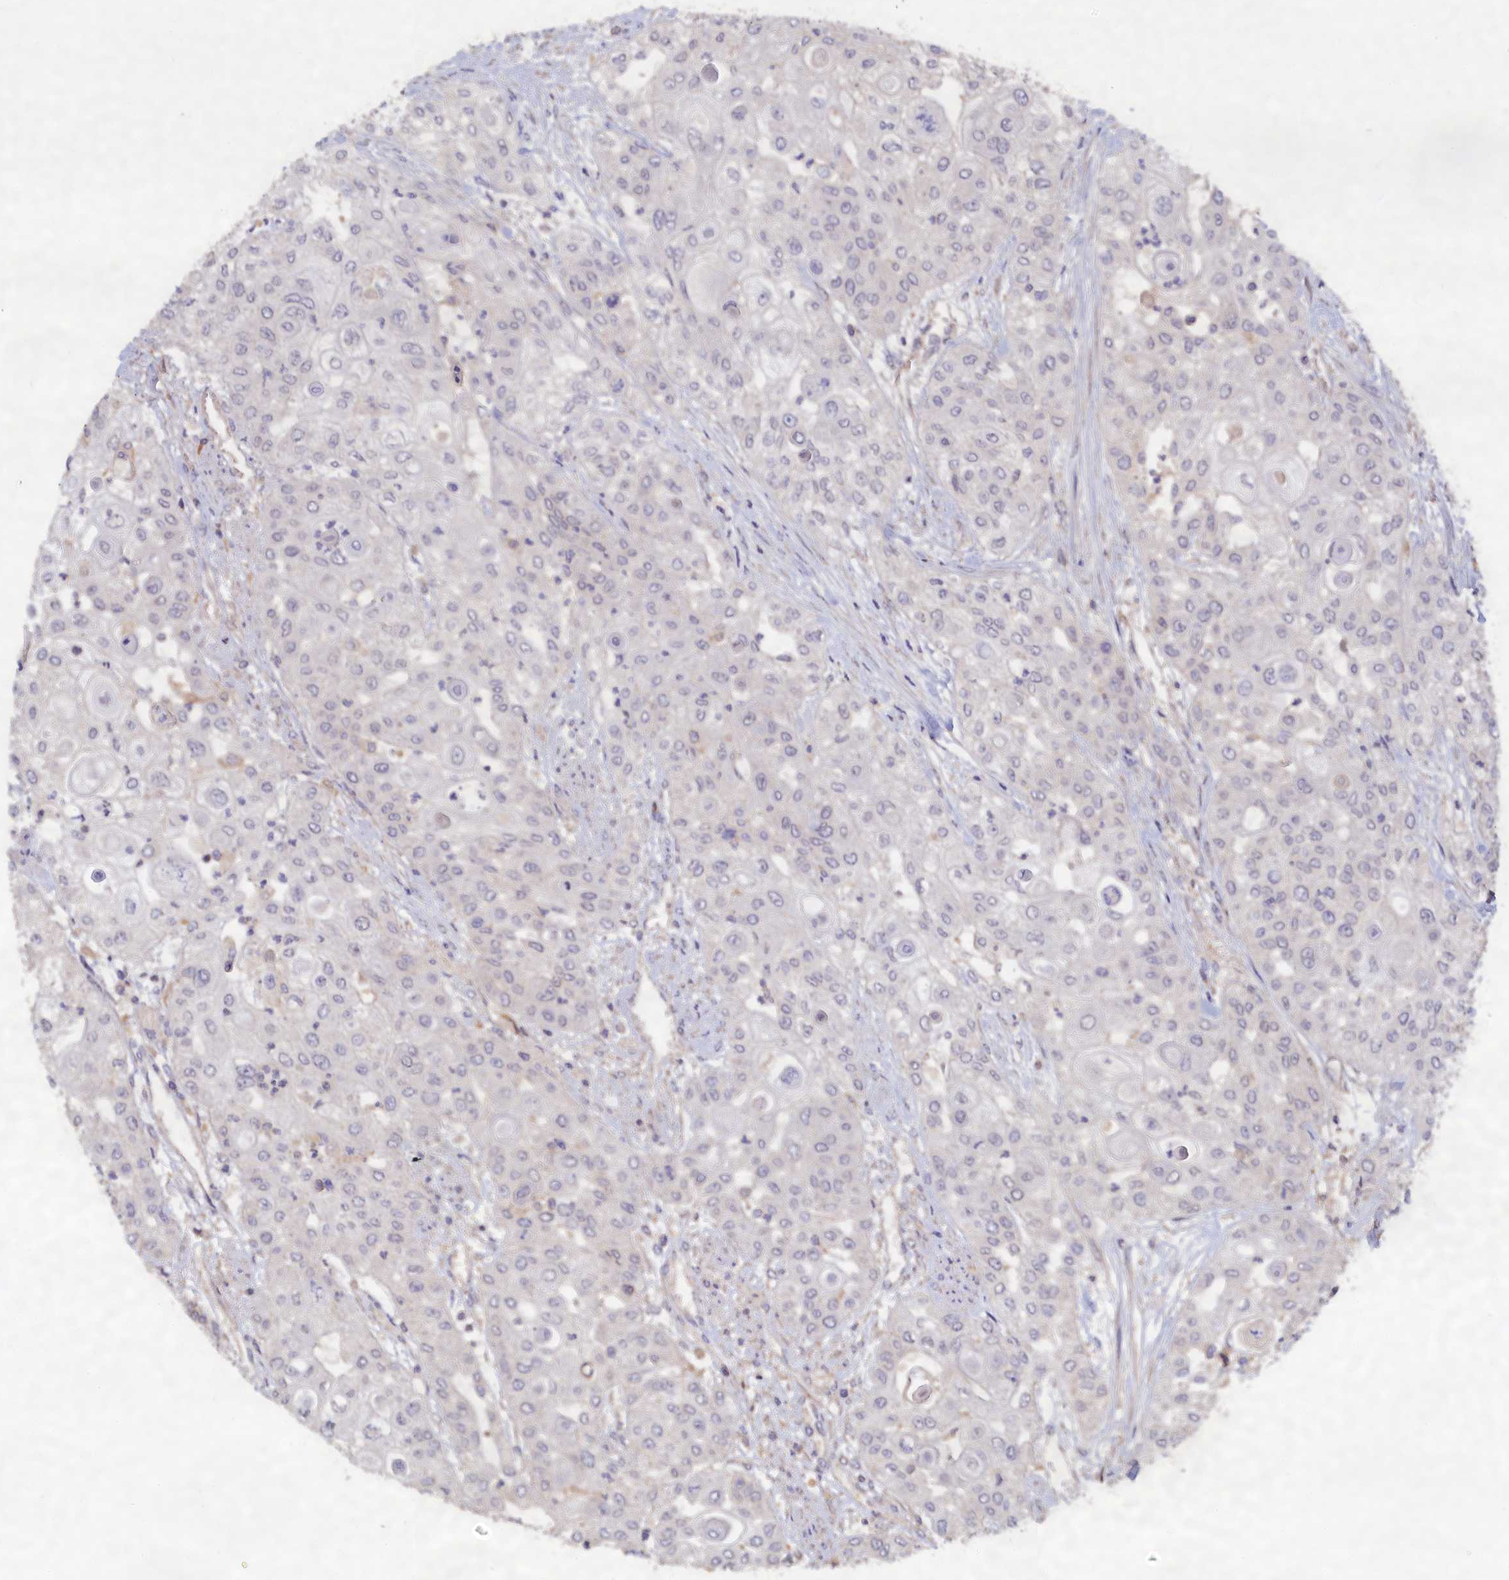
{"staining": {"intensity": "negative", "quantity": "none", "location": "none"}, "tissue": "urothelial cancer", "cell_type": "Tumor cells", "image_type": "cancer", "snomed": [{"axis": "morphology", "description": "Urothelial carcinoma, High grade"}, {"axis": "topography", "description": "Urinary bladder"}], "caption": "Immunohistochemistry micrograph of urothelial cancer stained for a protein (brown), which displays no positivity in tumor cells.", "gene": "CELF5", "patient": {"sex": "female", "age": 79}}